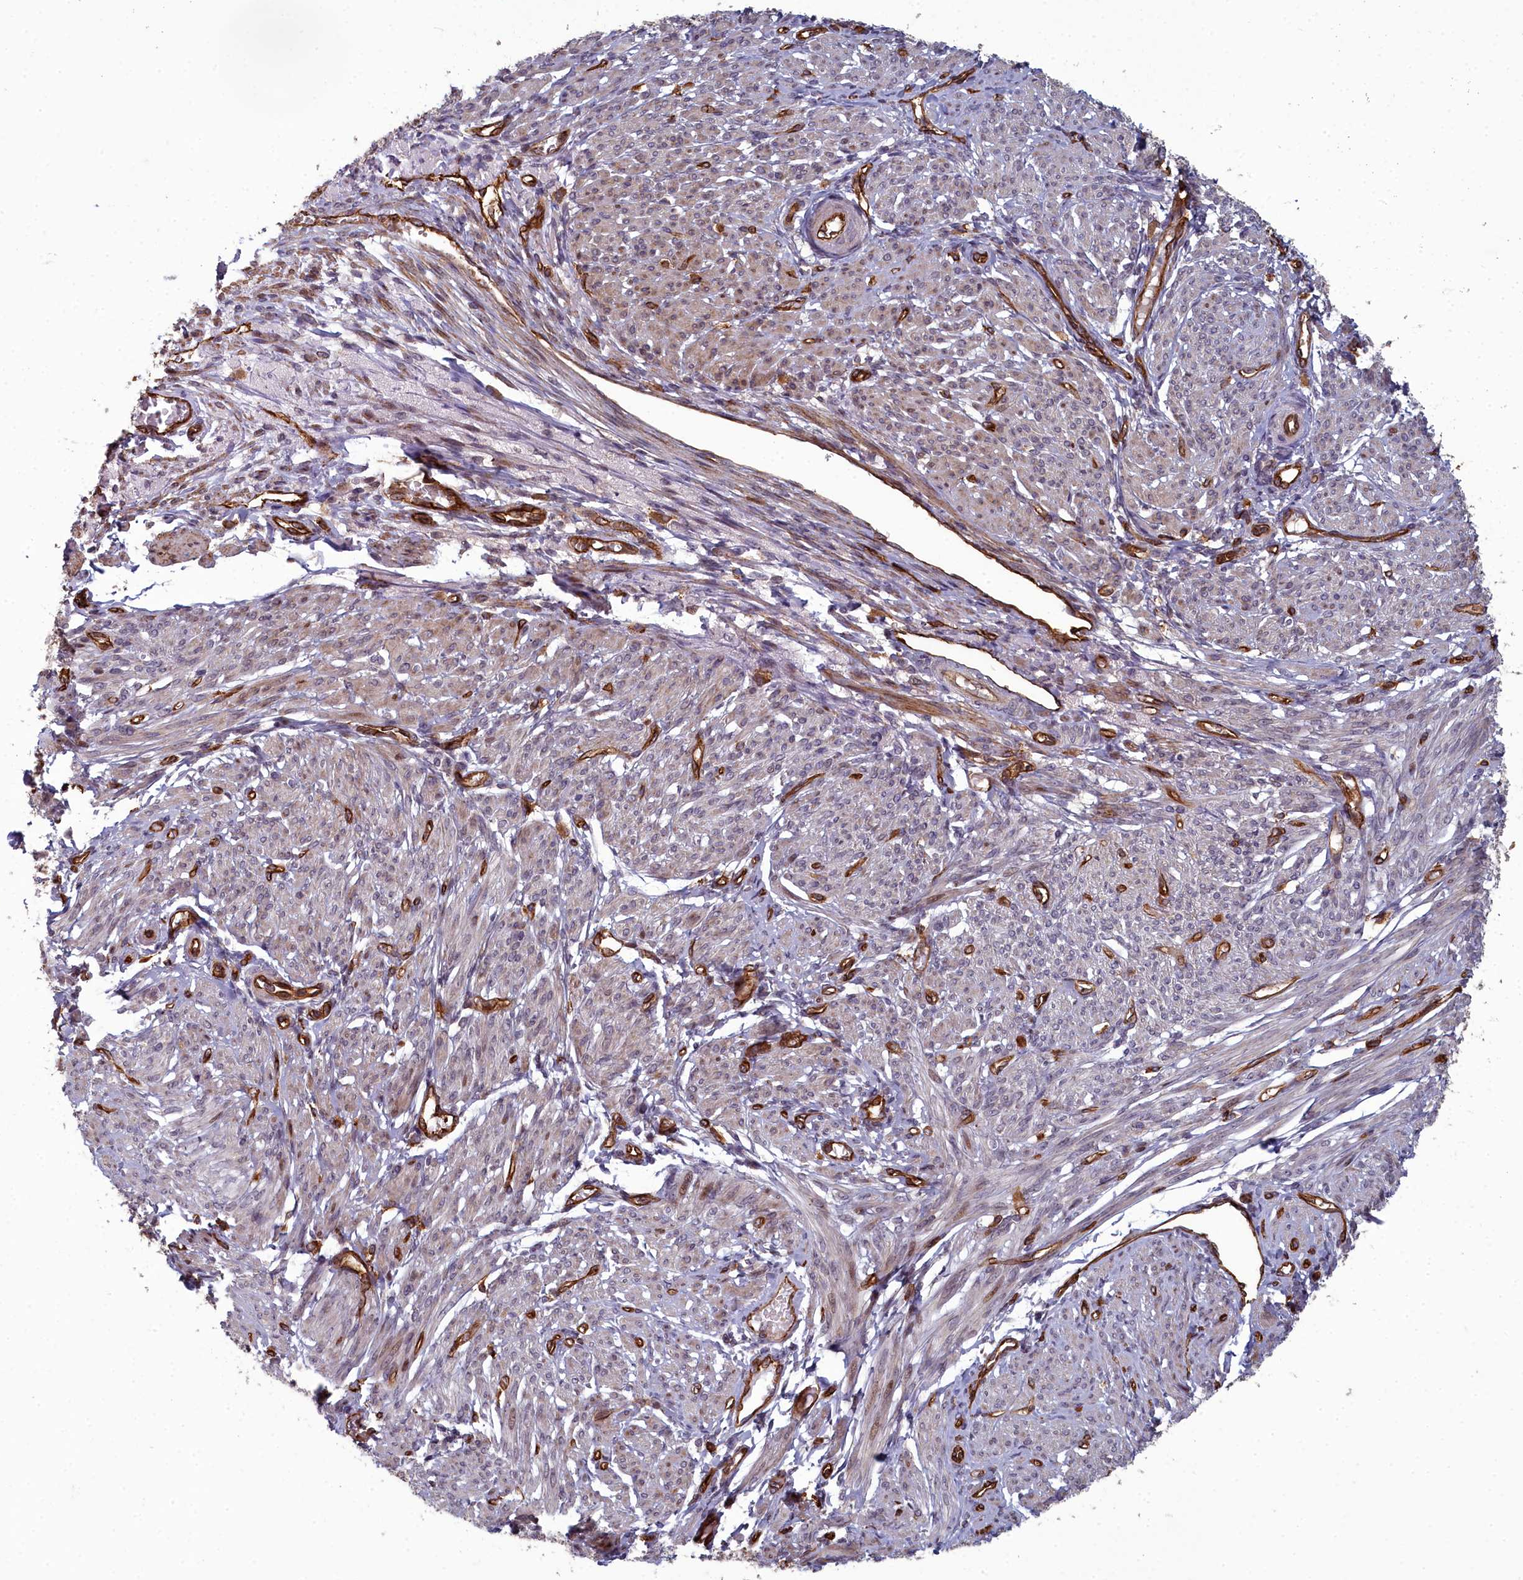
{"staining": {"intensity": "moderate", "quantity": "<25%", "location": "cytoplasmic/membranous"}, "tissue": "smooth muscle", "cell_type": "Smooth muscle cells", "image_type": "normal", "snomed": [{"axis": "morphology", "description": "Normal tissue, NOS"}, {"axis": "topography", "description": "Smooth muscle"}], "caption": "Benign smooth muscle exhibits moderate cytoplasmic/membranous positivity in approximately <25% of smooth muscle cells.", "gene": "TSPYL4", "patient": {"sex": "female", "age": 39}}